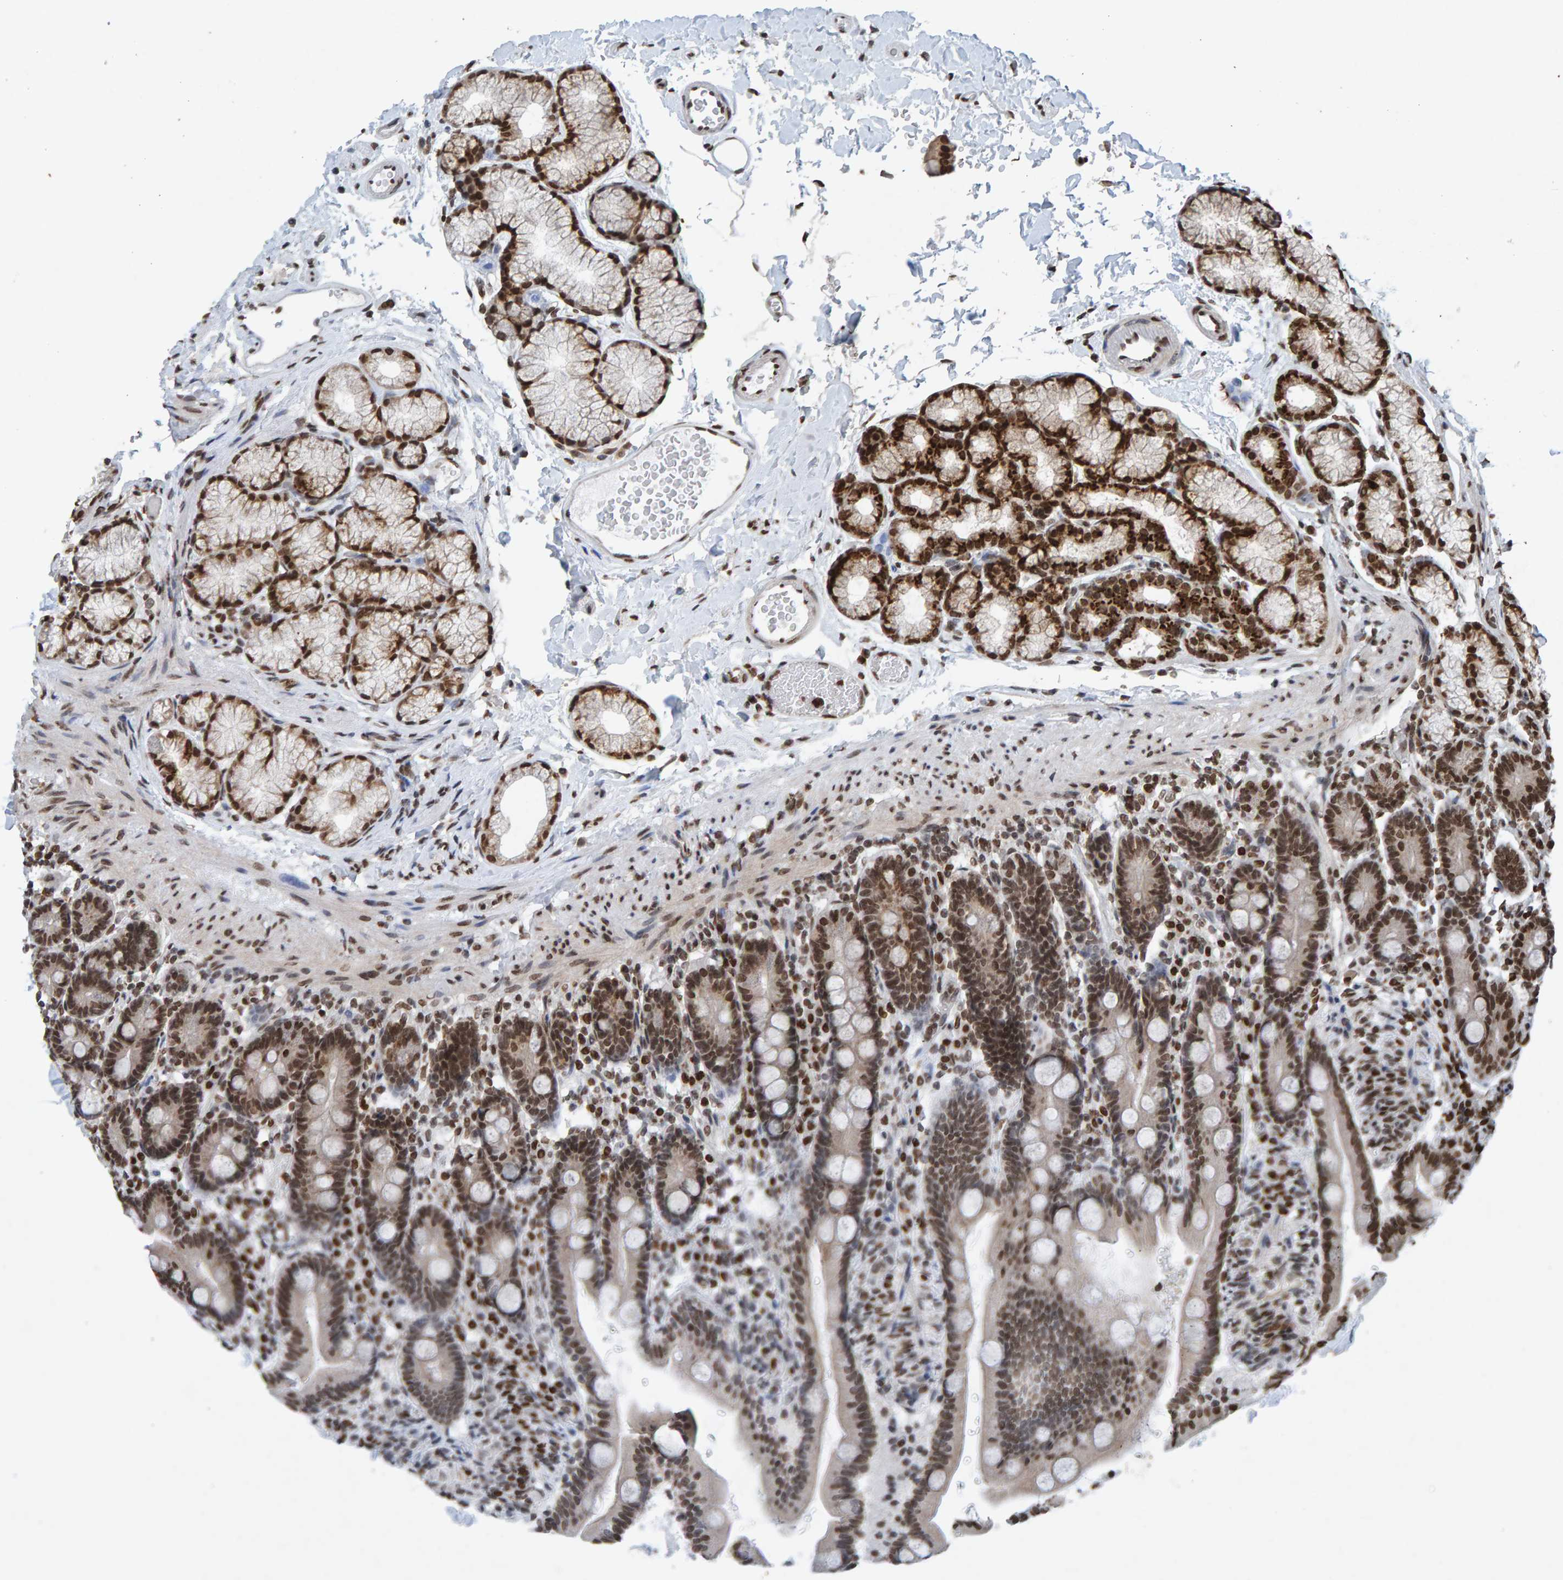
{"staining": {"intensity": "strong", "quantity": "25%-75%", "location": "nuclear"}, "tissue": "duodenum", "cell_type": "Glandular cells", "image_type": "normal", "snomed": [{"axis": "morphology", "description": "Normal tissue, NOS"}, {"axis": "topography", "description": "Duodenum"}], "caption": "The histopathology image reveals a brown stain indicating the presence of a protein in the nuclear of glandular cells in duodenum. (Brightfield microscopy of DAB IHC at high magnification).", "gene": "H2AZ1", "patient": {"sex": "male", "age": 54}}